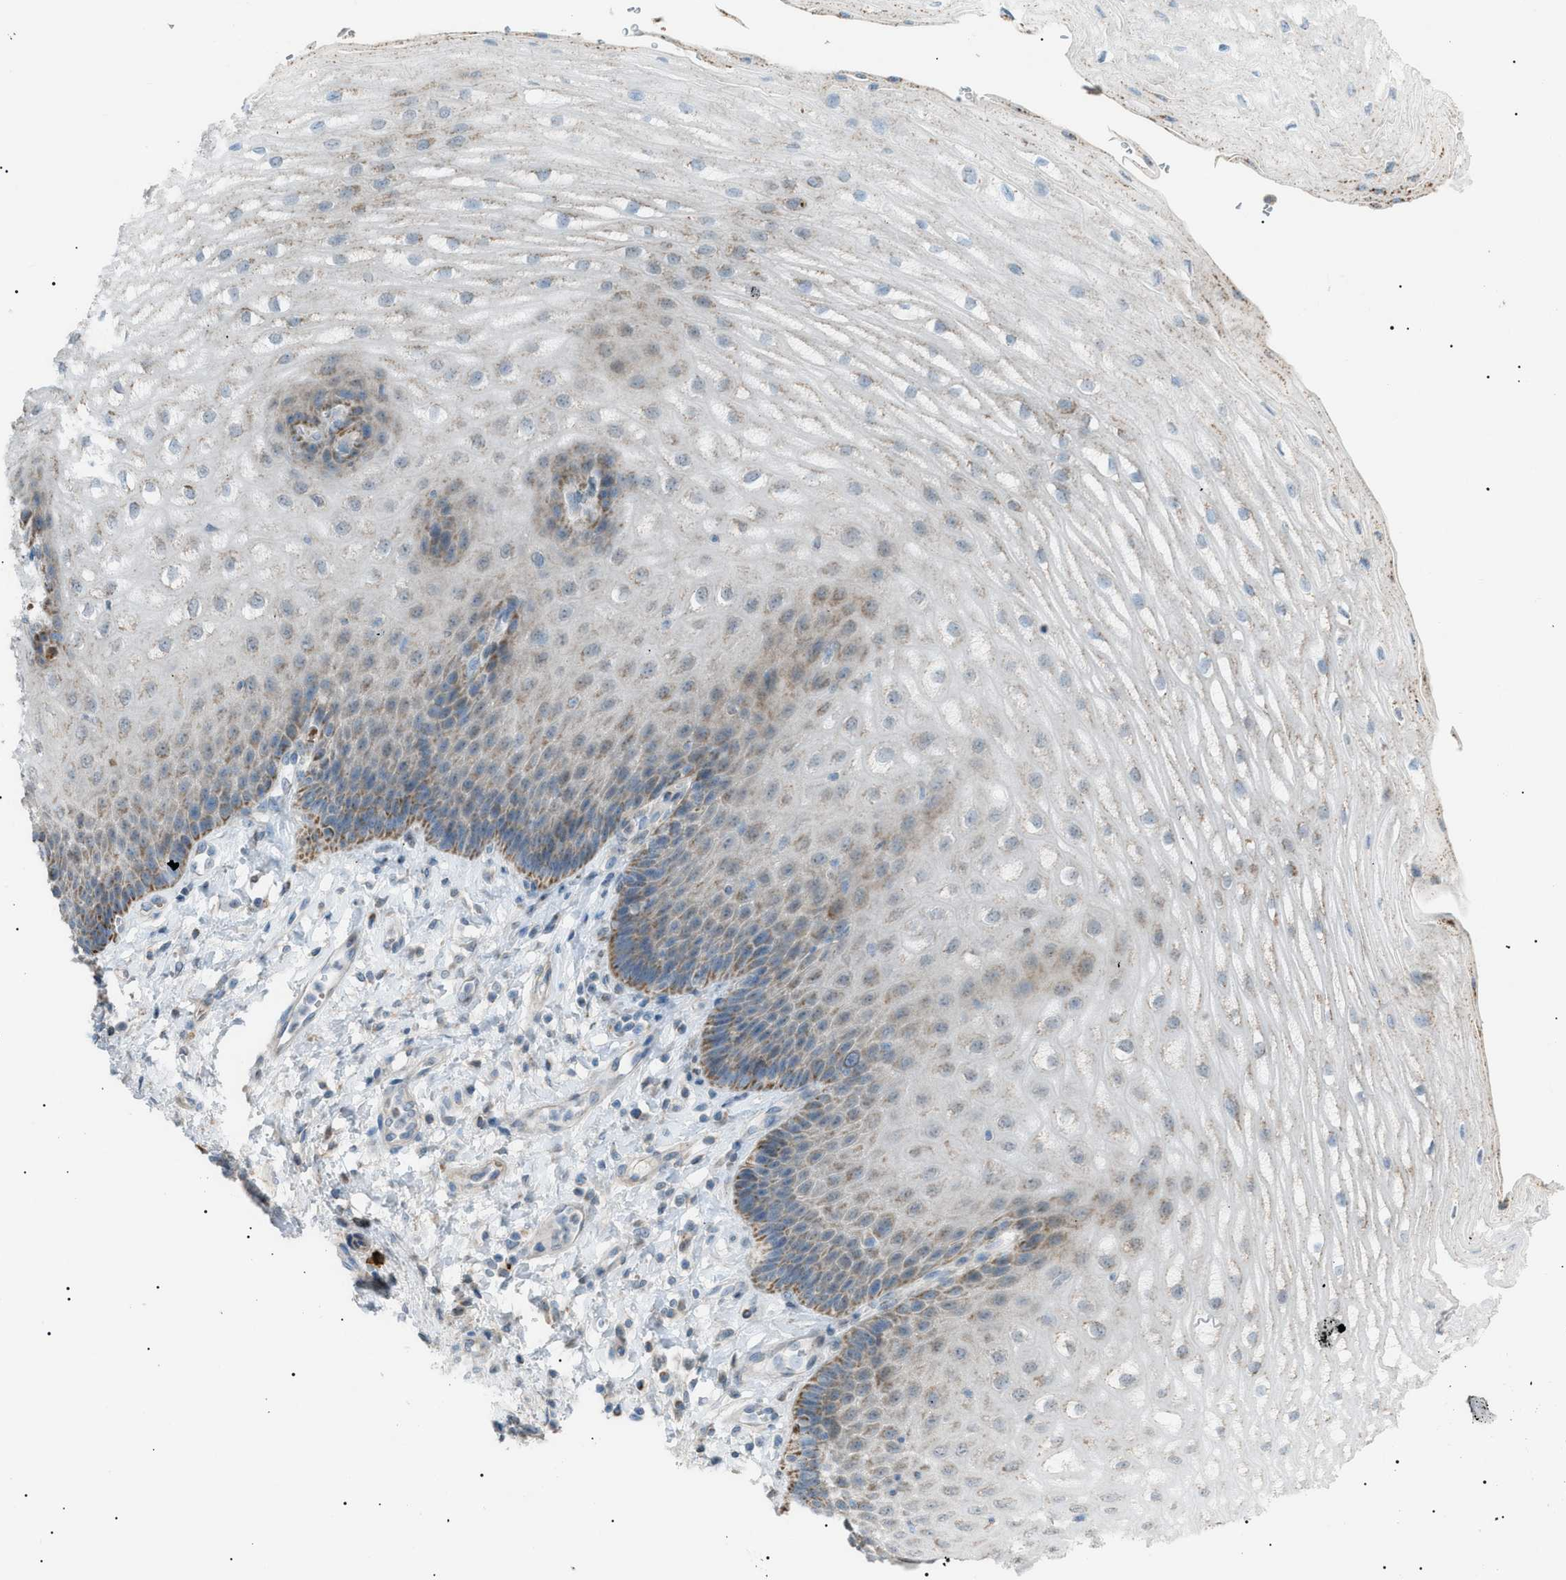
{"staining": {"intensity": "moderate", "quantity": "<25%", "location": "cytoplasmic/membranous"}, "tissue": "esophagus", "cell_type": "Squamous epithelial cells", "image_type": "normal", "snomed": [{"axis": "morphology", "description": "Normal tissue, NOS"}, {"axis": "topography", "description": "Esophagus"}], "caption": "High-magnification brightfield microscopy of normal esophagus stained with DAB (brown) and counterstained with hematoxylin (blue). squamous epithelial cells exhibit moderate cytoplasmic/membranous positivity is identified in approximately<25% of cells. Nuclei are stained in blue.", "gene": "ZNF516", "patient": {"sex": "male", "age": 54}}